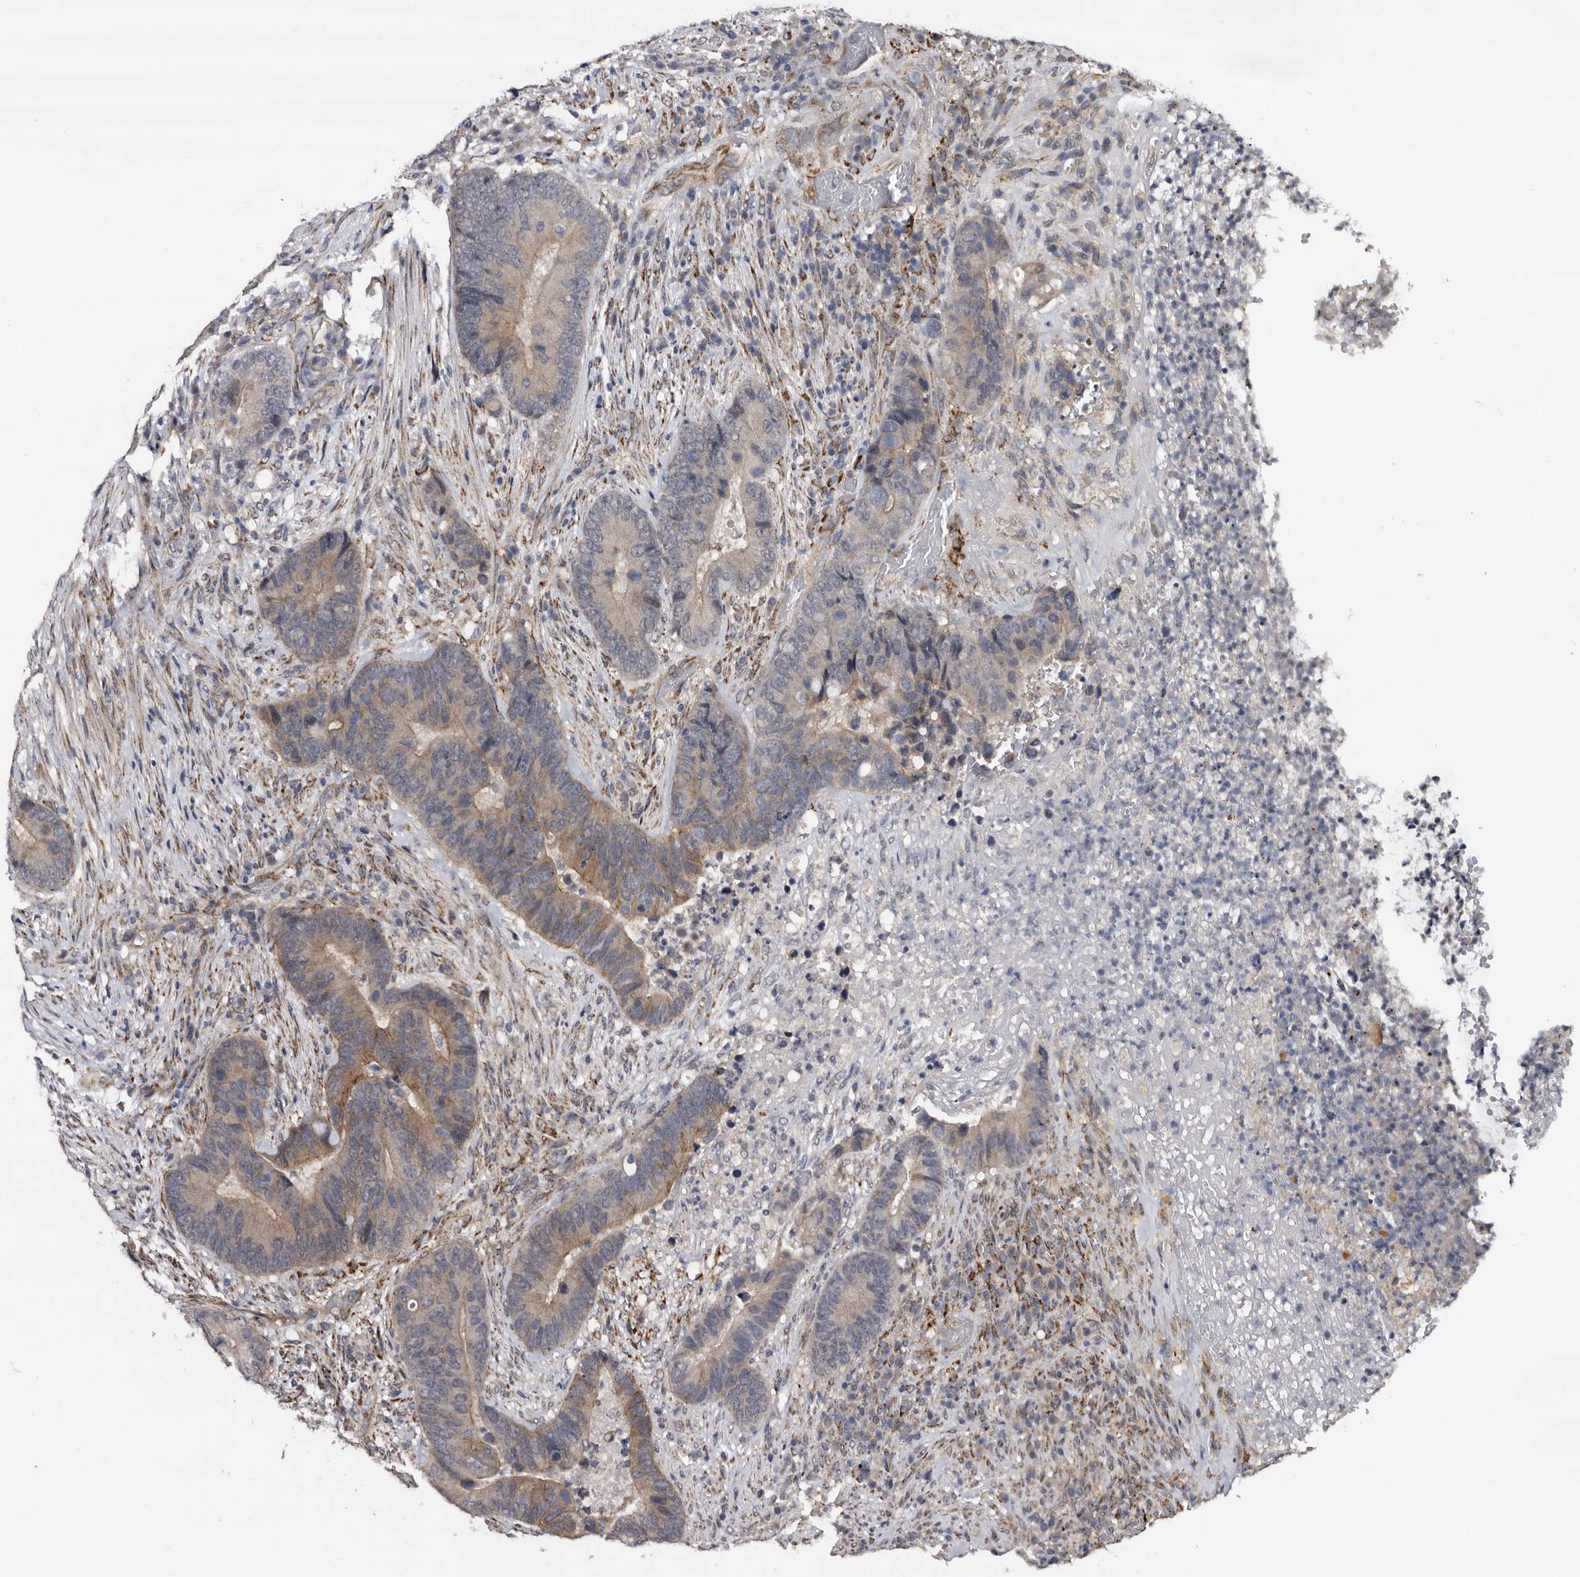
{"staining": {"intensity": "weak", "quantity": "25%-75%", "location": "cytoplasmic/membranous"}, "tissue": "colorectal cancer", "cell_type": "Tumor cells", "image_type": "cancer", "snomed": [{"axis": "morphology", "description": "Adenocarcinoma, NOS"}, {"axis": "topography", "description": "Rectum"}], "caption": "A high-resolution micrograph shows immunohistochemistry staining of colorectal adenocarcinoma, which reveals weak cytoplasmic/membranous expression in approximately 25%-75% of tumor cells.", "gene": "ARMCX2", "patient": {"sex": "female", "age": 89}}